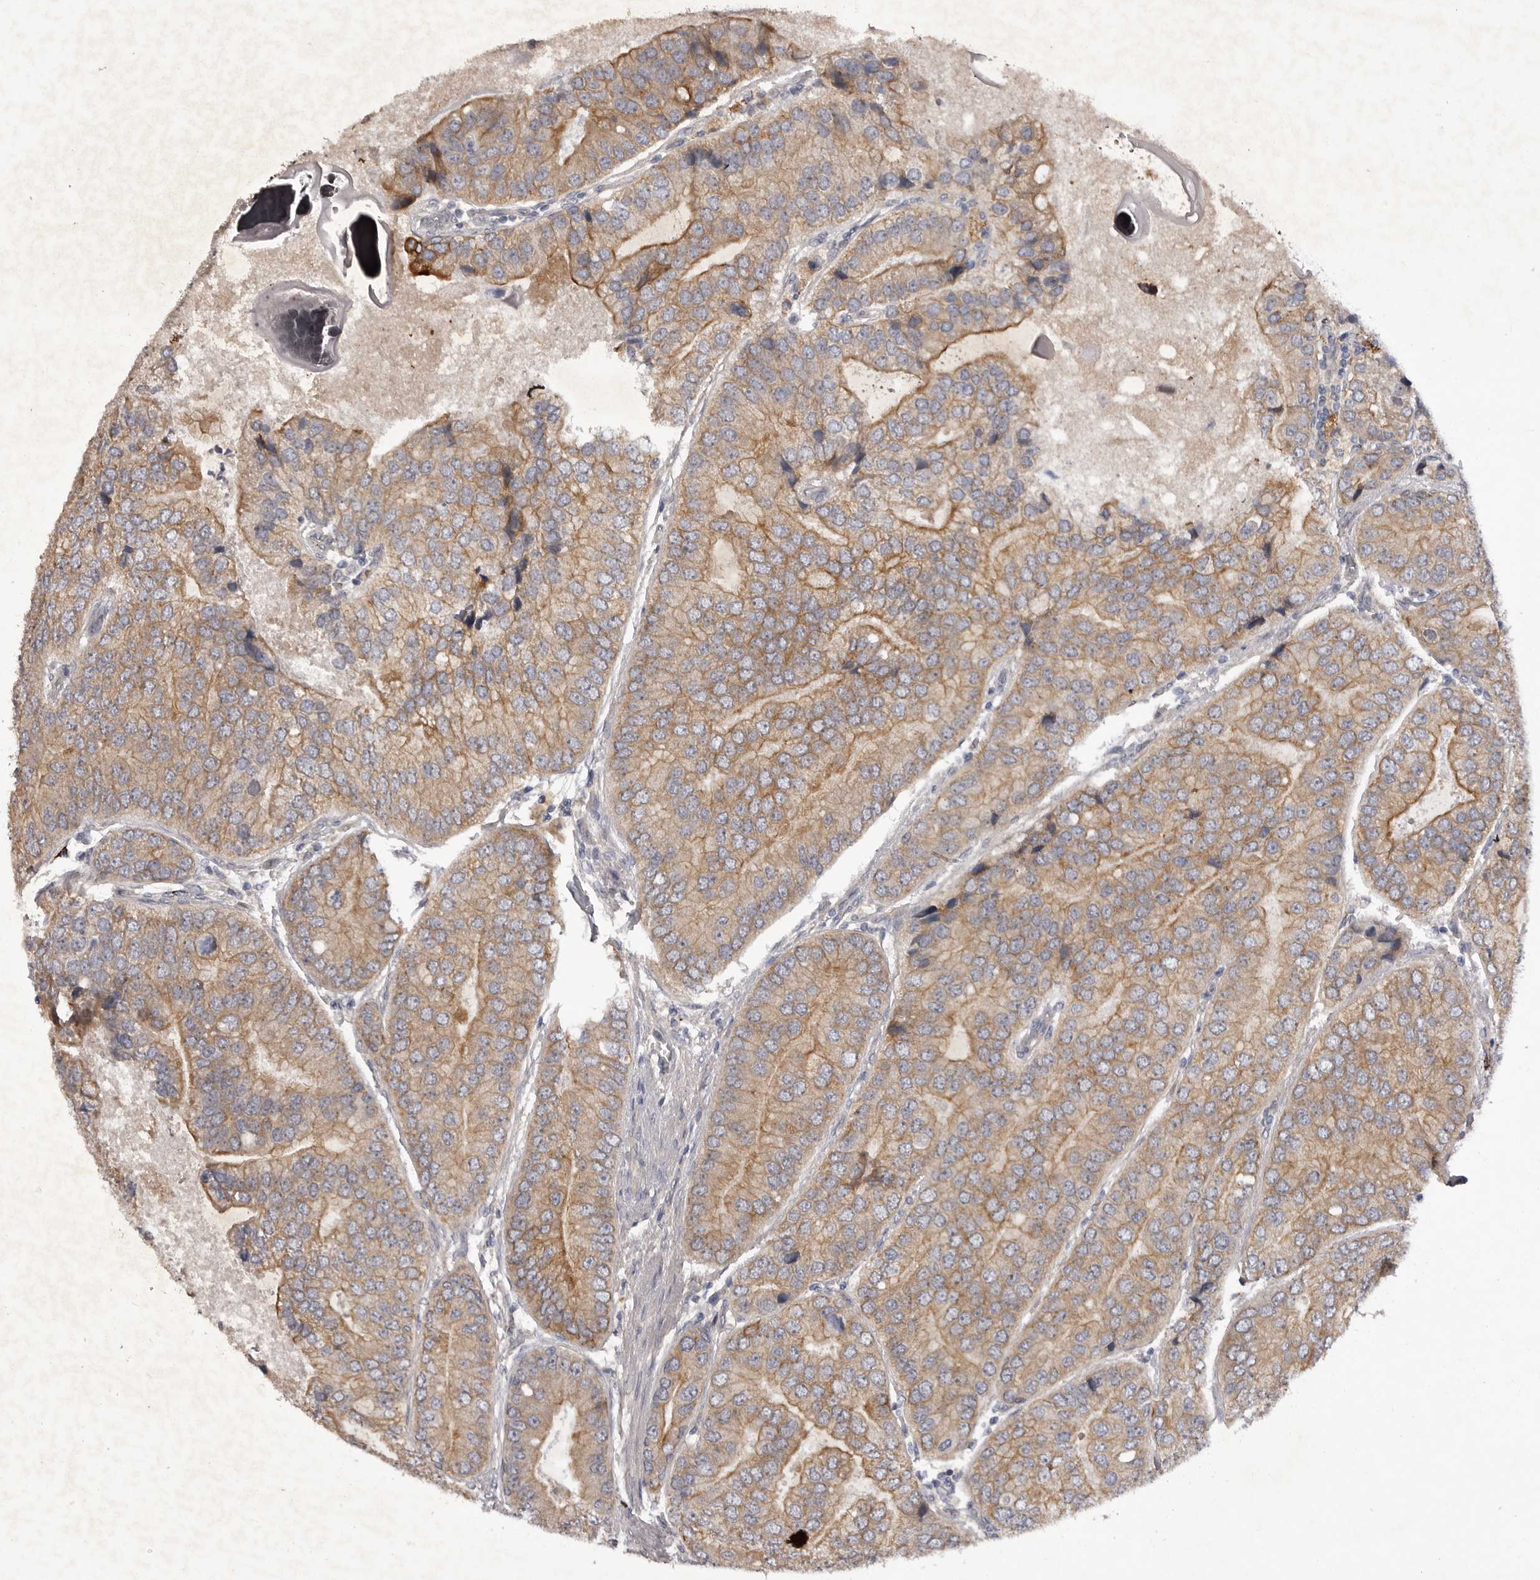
{"staining": {"intensity": "moderate", "quantity": "25%-75%", "location": "cytoplasmic/membranous"}, "tissue": "prostate cancer", "cell_type": "Tumor cells", "image_type": "cancer", "snomed": [{"axis": "morphology", "description": "Adenocarcinoma, High grade"}, {"axis": "topography", "description": "Prostate"}], "caption": "Protein staining exhibits moderate cytoplasmic/membranous staining in about 25%-75% of tumor cells in prostate adenocarcinoma (high-grade).", "gene": "DHDDS", "patient": {"sex": "male", "age": 70}}